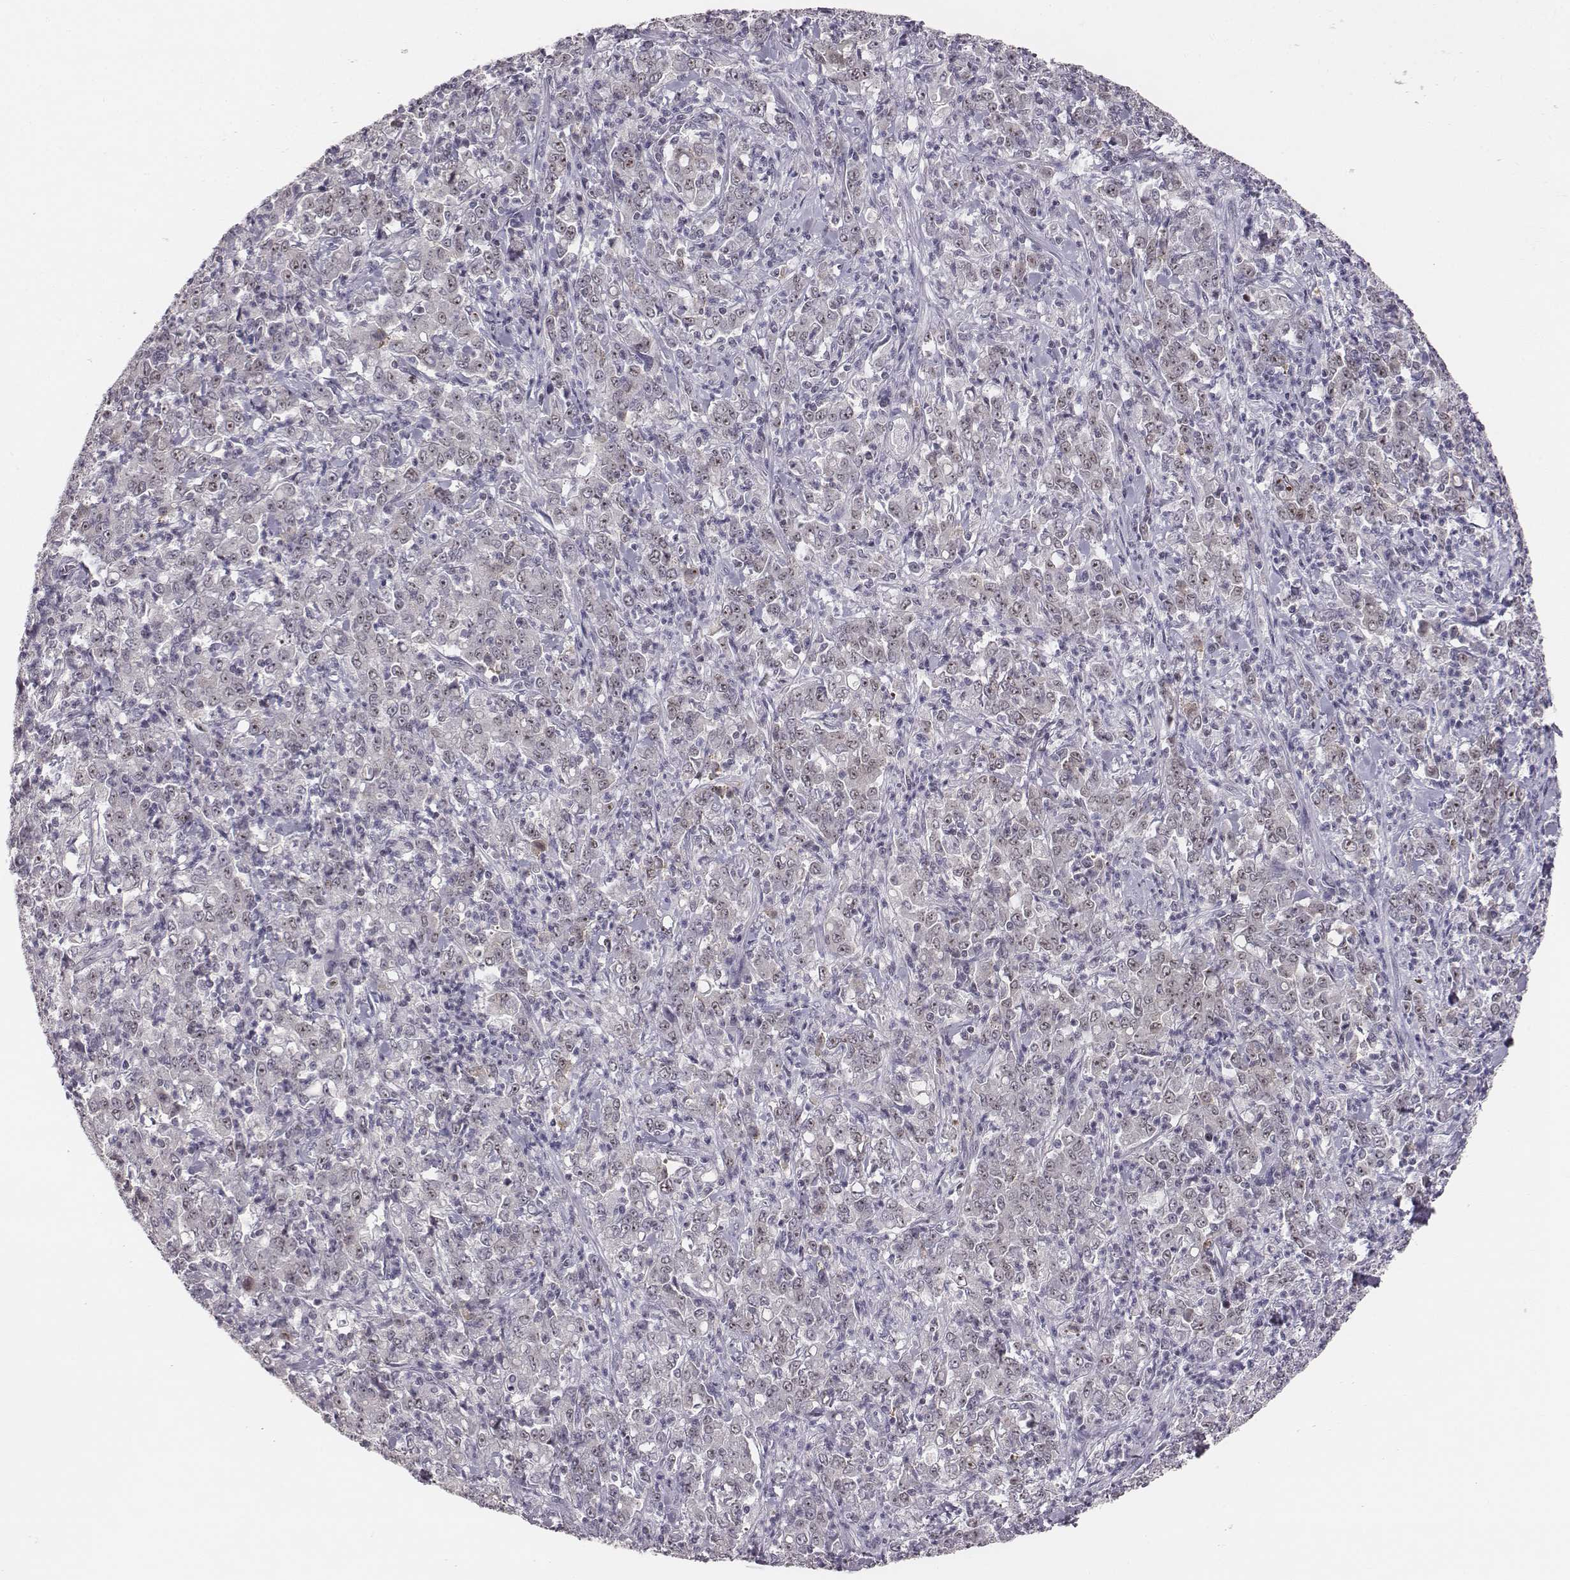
{"staining": {"intensity": "negative", "quantity": "none", "location": "none"}, "tissue": "stomach cancer", "cell_type": "Tumor cells", "image_type": "cancer", "snomed": [{"axis": "morphology", "description": "Adenocarcinoma, NOS"}, {"axis": "topography", "description": "Stomach, lower"}], "caption": "Immunohistochemical staining of human stomach cancer (adenocarcinoma) displays no significant staining in tumor cells.", "gene": "NIFK", "patient": {"sex": "female", "age": 71}}